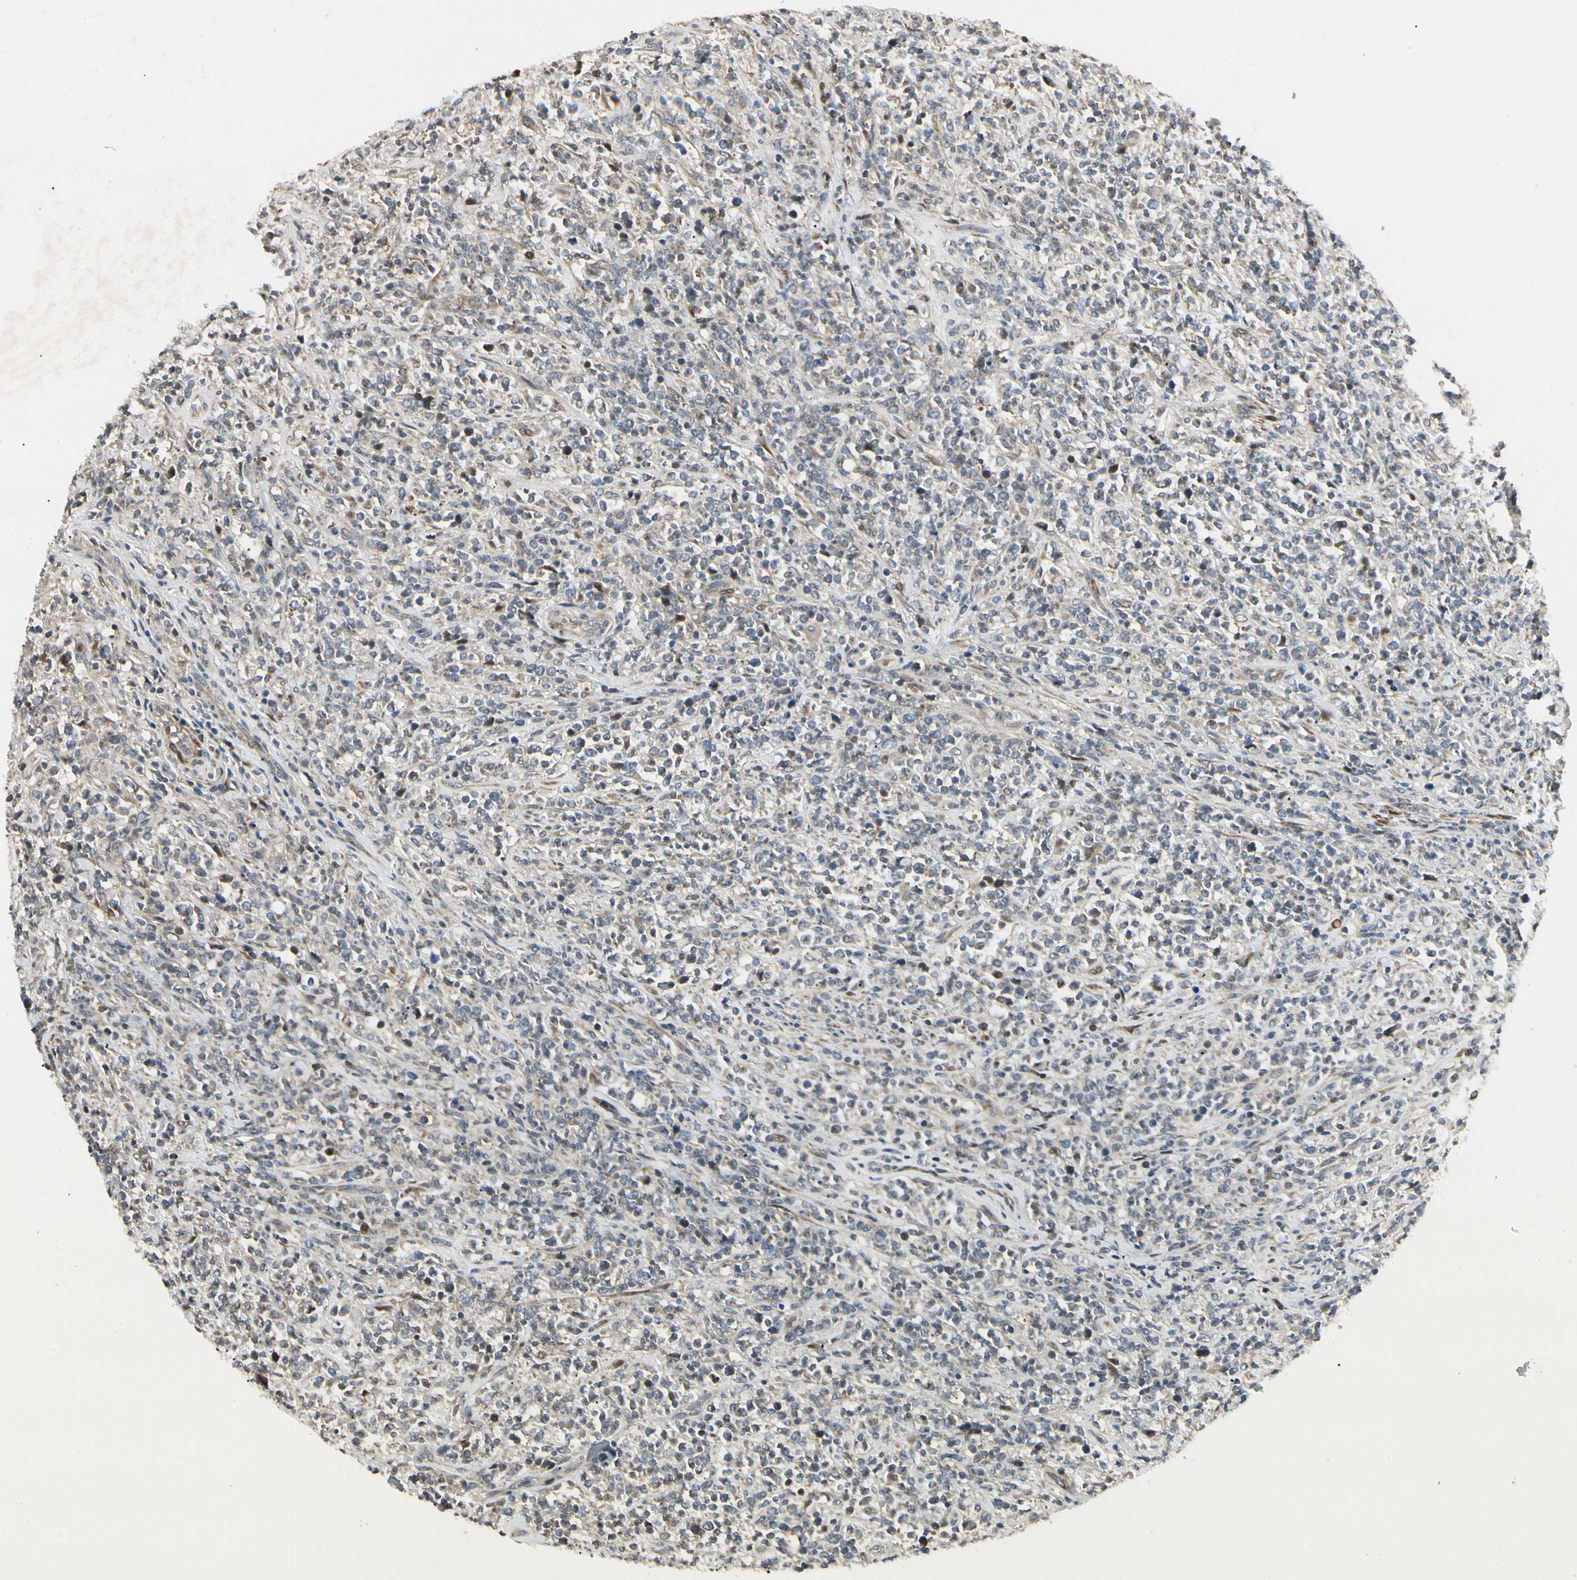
{"staining": {"intensity": "weak", "quantity": "25%-75%", "location": "cytoplasmic/membranous"}, "tissue": "lymphoma", "cell_type": "Tumor cells", "image_type": "cancer", "snomed": [{"axis": "morphology", "description": "Malignant lymphoma, non-Hodgkin's type, High grade"}, {"axis": "topography", "description": "Soft tissue"}], "caption": "Human high-grade malignant lymphoma, non-Hodgkin's type stained for a protein (brown) demonstrates weak cytoplasmic/membranous positive positivity in about 25%-75% of tumor cells.", "gene": "P4HA3", "patient": {"sex": "male", "age": 18}}